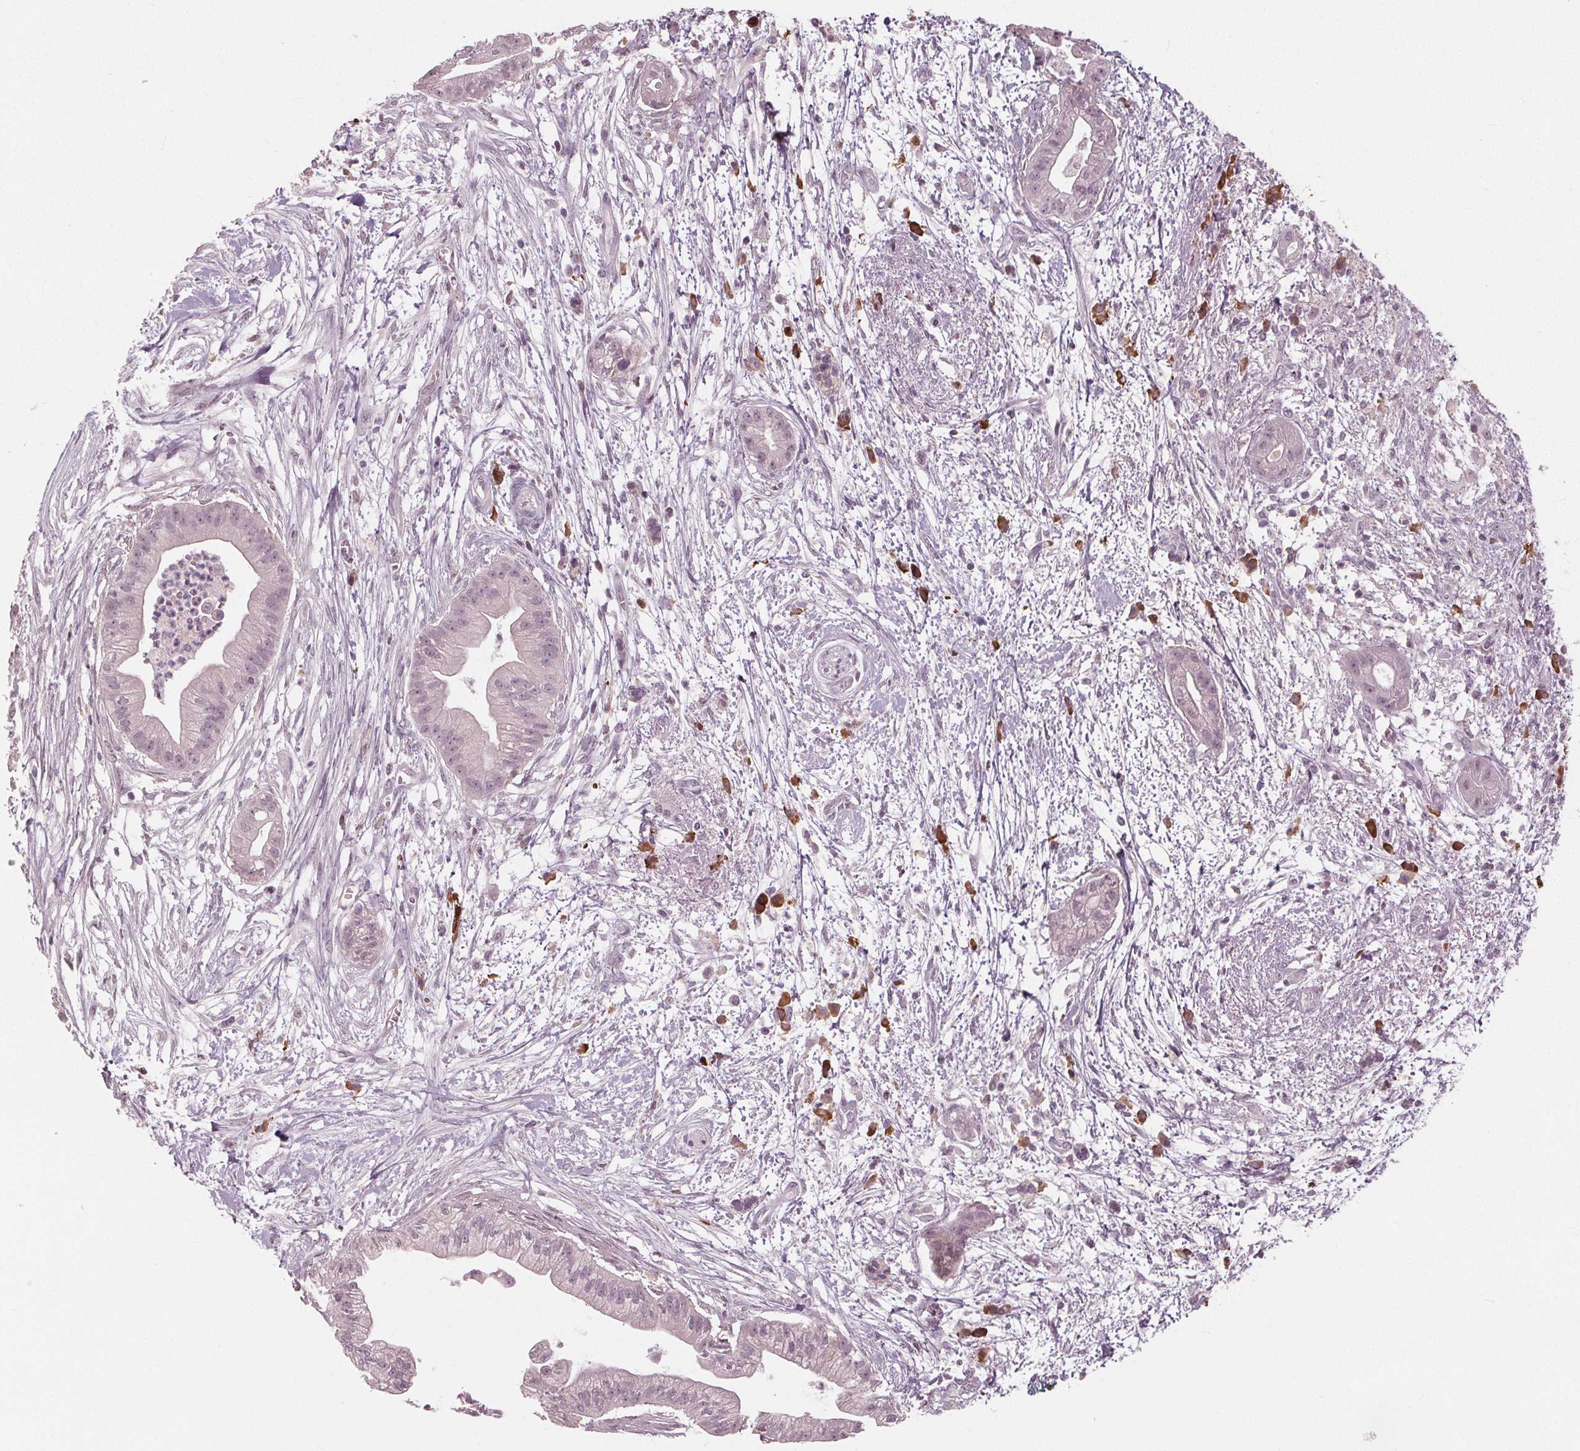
{"staining": {"intensity": "negative", "quantity": "none", "location": "none"}, "tissue": "pancreatic cancer", "cell_type": "Tumor cells", "image_type": "cancer", "snomed": [{"axis": "morphology", "description": "Normal tissue, NOS"}, {"axis": "morphology", "description": "Adenocarcinoma, NOS"}, {"axis": "topography", "description": "Lymph node"}, {"axis": "topography", "description": "Pancreas"}], "caption": "DAB (3,3'-diaminobenzidine) immunohistochemical staining of pancreatic cancer (adenocarcinoma) shows no significant staining in tumor cells.", "gene": "CXCL16", "patient": {"sex": "female", "age": 58}}